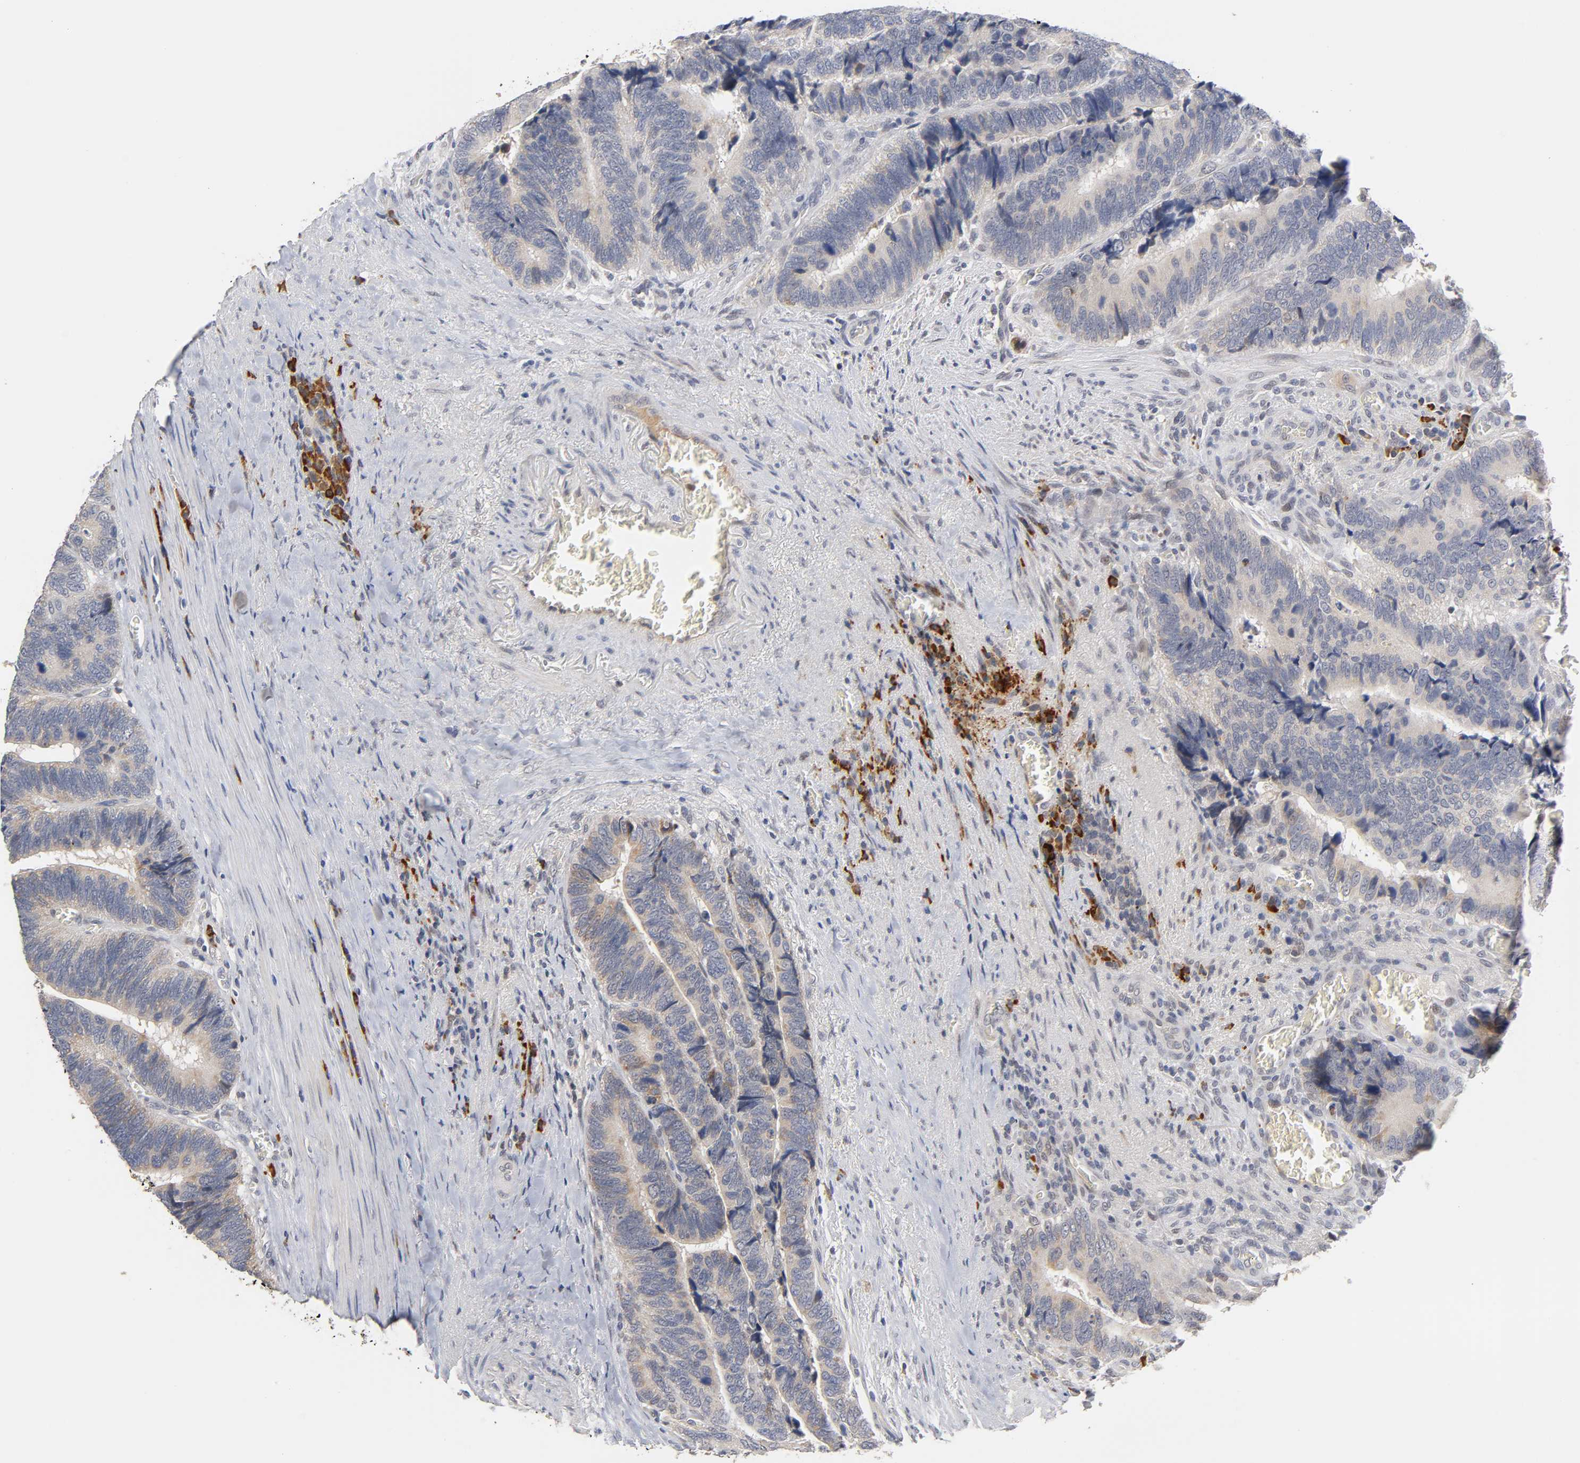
{"staining": {"intensity": "weak", "quantity": "<25%", "location": "cytoplasmic/membranous"}, "tissue": "colorectal cancer", "cell_type": "Tumor cells", "image_type": "cancer", "snomed": [{"axis": "morphology", "description": "Adenocarcinoma, NOS"}, {"axis": "topography", "description": "Colon"}], "caption": "Colorectal cancer (adenocarcinoma) was stained to show a protein in brown. There is no significant expression in tumor cells.", "gene": "GSTZ1", "patient": {"sex": "male", "age": 72}}